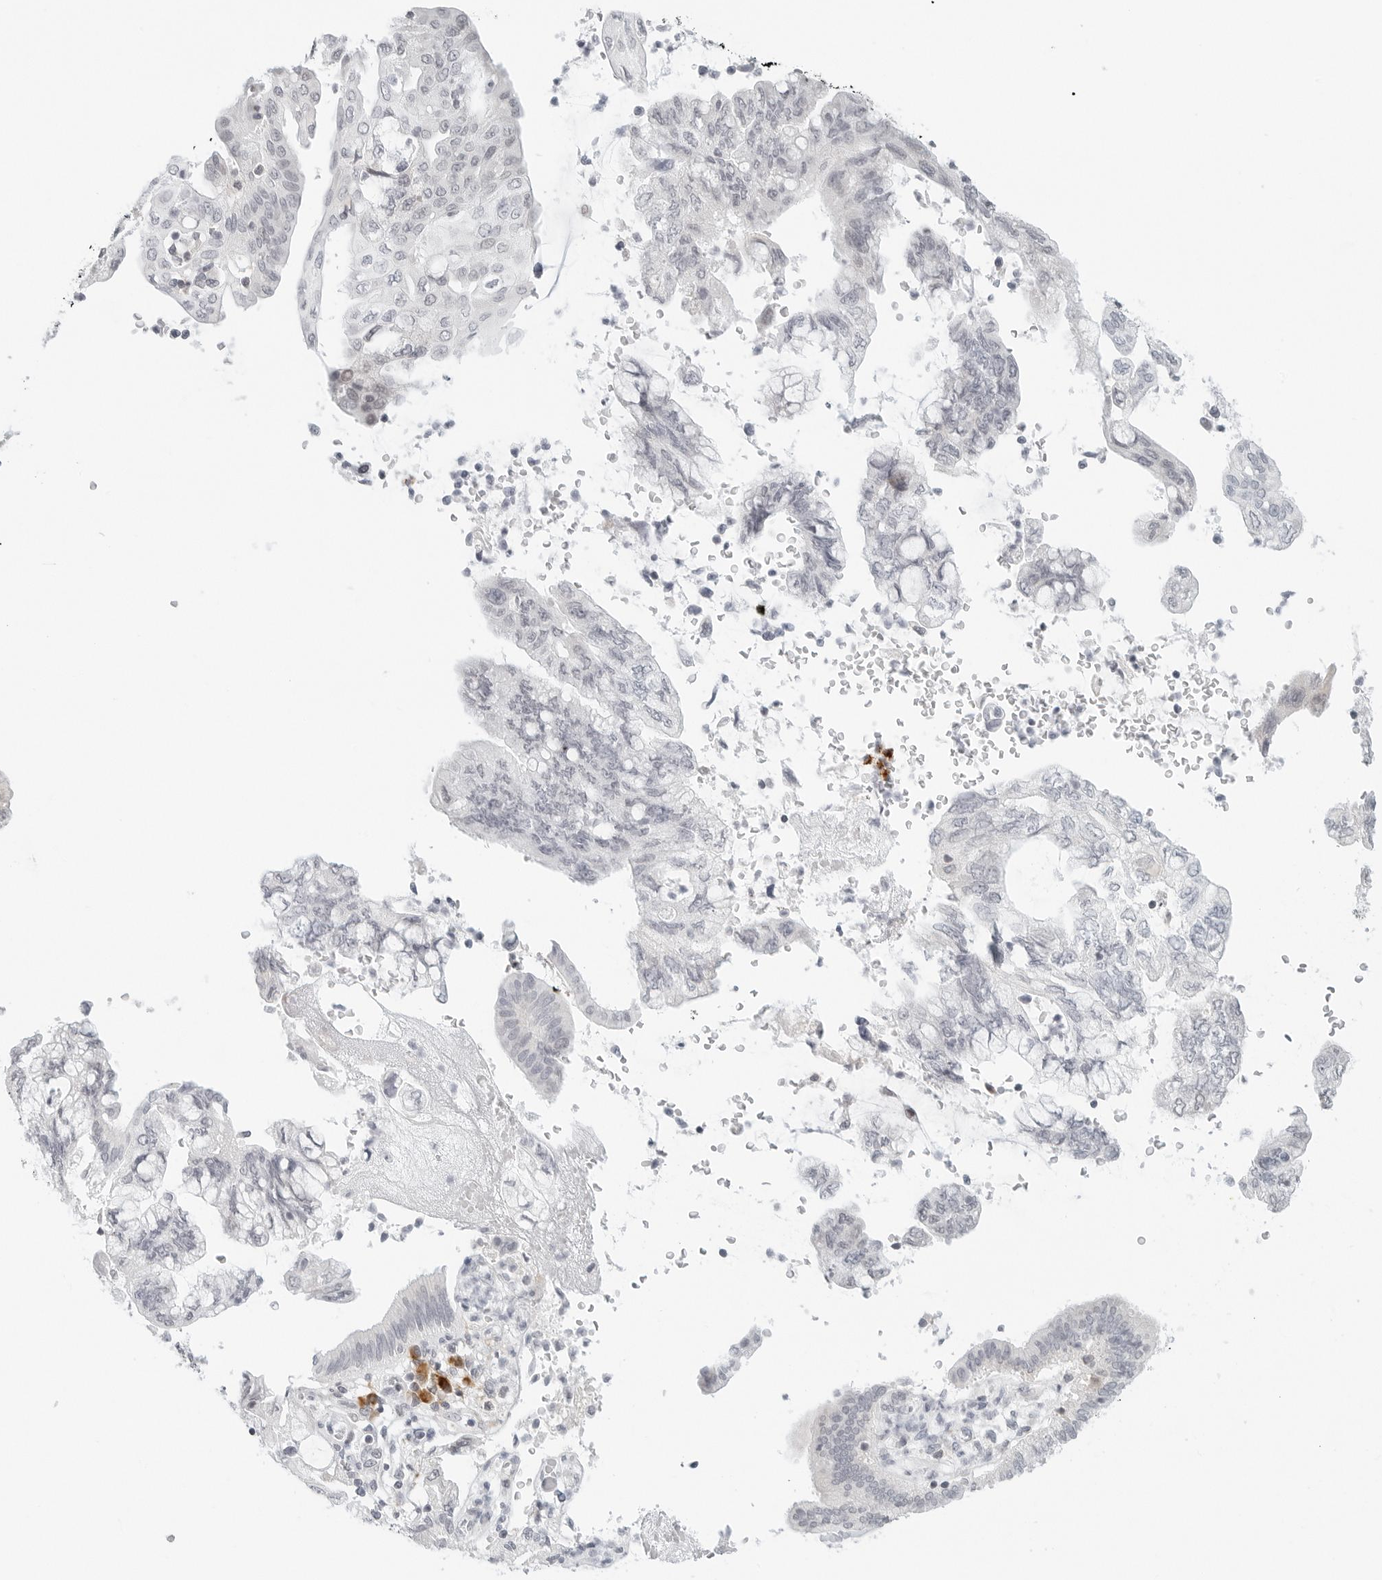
{"staining": {"intensity": "negative", "quantity": "none", "location": "none"}, "tissue": "pancreatic cancer", "cell_type": "Tumor cells", "image_type": "cancer", "snomed": [{"axis": "morphology", "description": "Adenocarcinoma, NOS"}, {"axis": "topography", "description": "Pancreas"}], "caption": "Tumor cells show no significant expression in pancreatic cancer (adenocarcinoma).", "gene": "PARP10", "patient": {"sex": "female", "age": 73}}